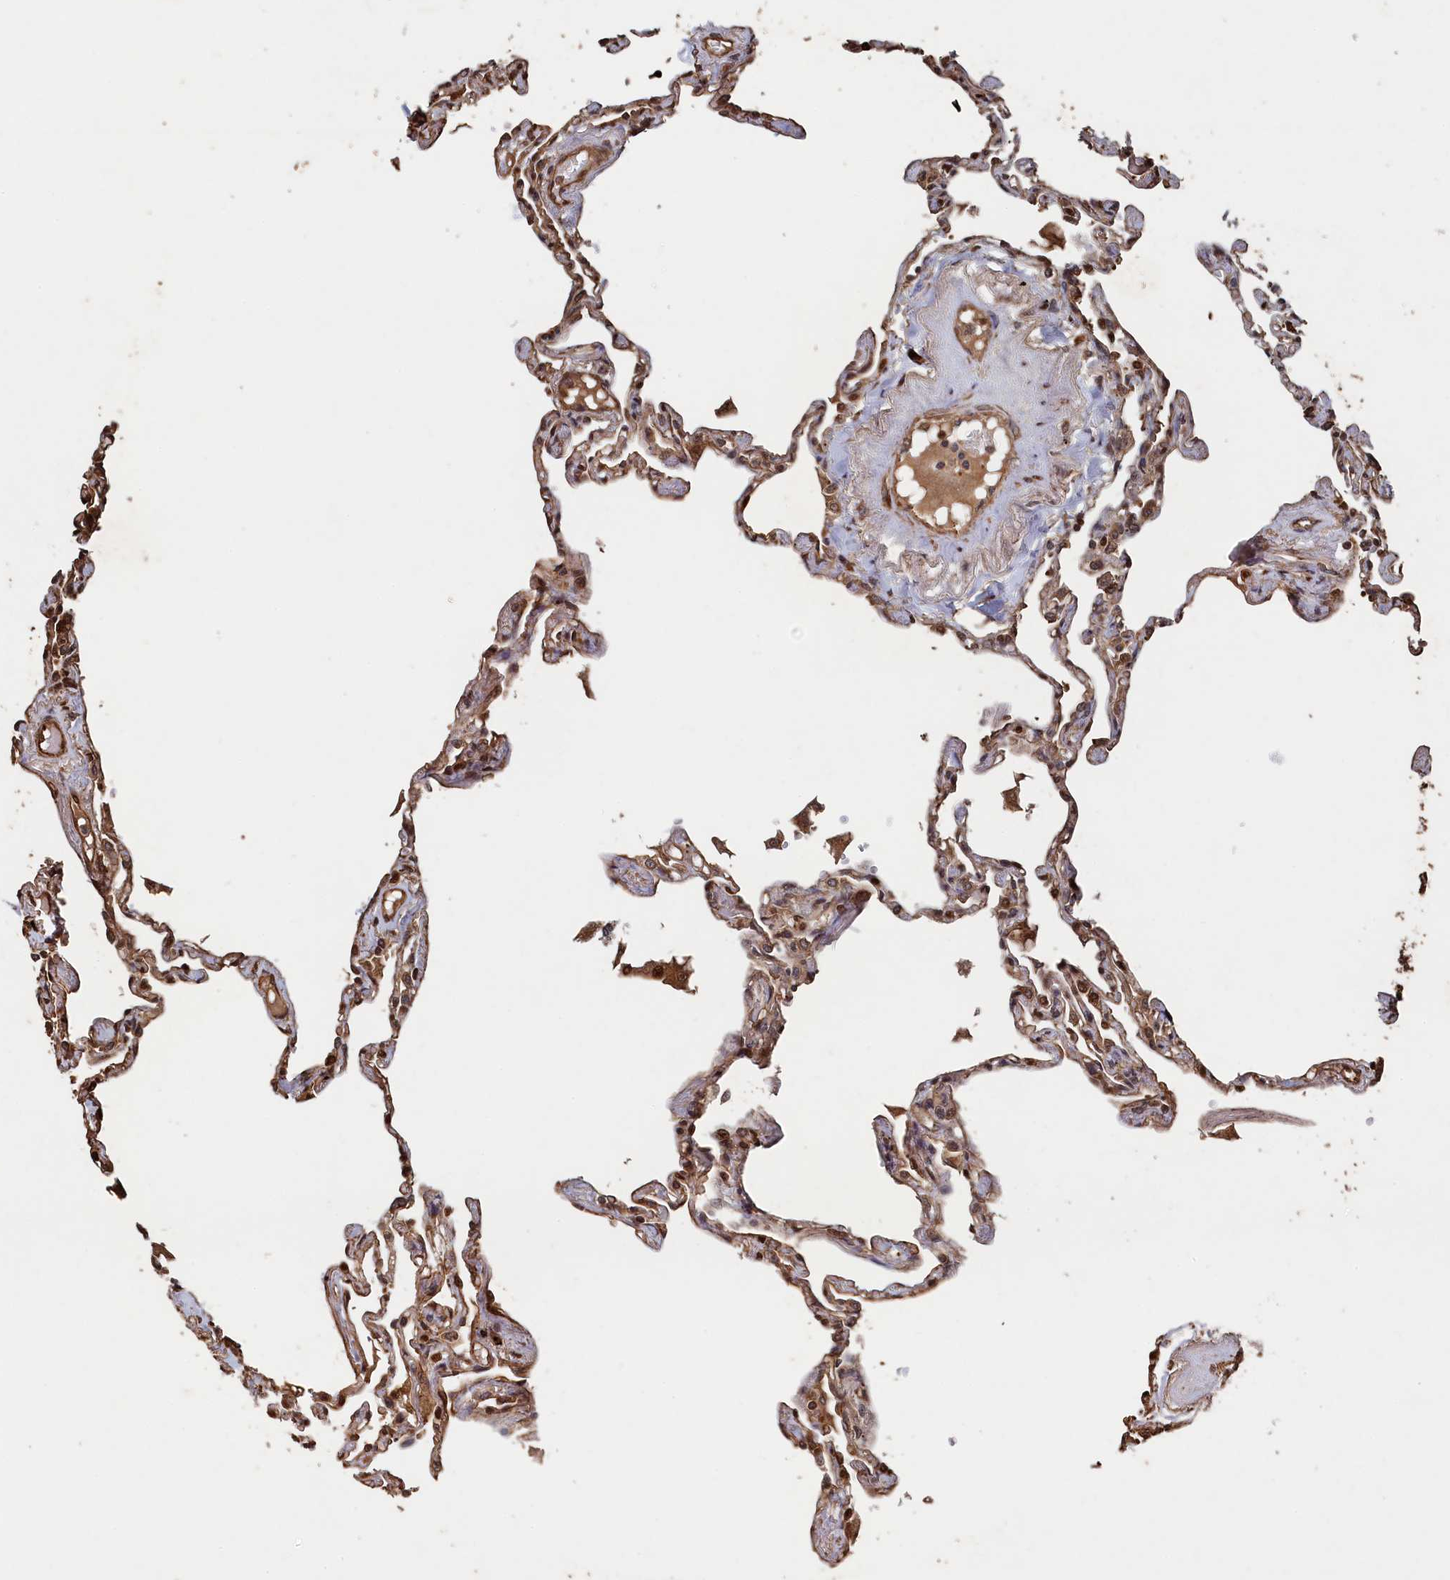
{"staining": {"intensity": "moderate", "quantity": ">75%", "location": "cytoplasmic/membranous"}, "tissue": "lung", "cell_type": "Alveolar cells", "image_type": "normal", "snomed": [{"axis": "morphology", "description": "Normal tissue, NOS"}, {"axis": "topography", "description": "Lung"}], "caption": "Brown immunohistochemical staining in unremarkable lung displays moderate cytoplasmic/membranous positivity in approximately >75% of alveolar cells.", "gene": "PIGN", "patient": {"sex": "female", "age": 67}}